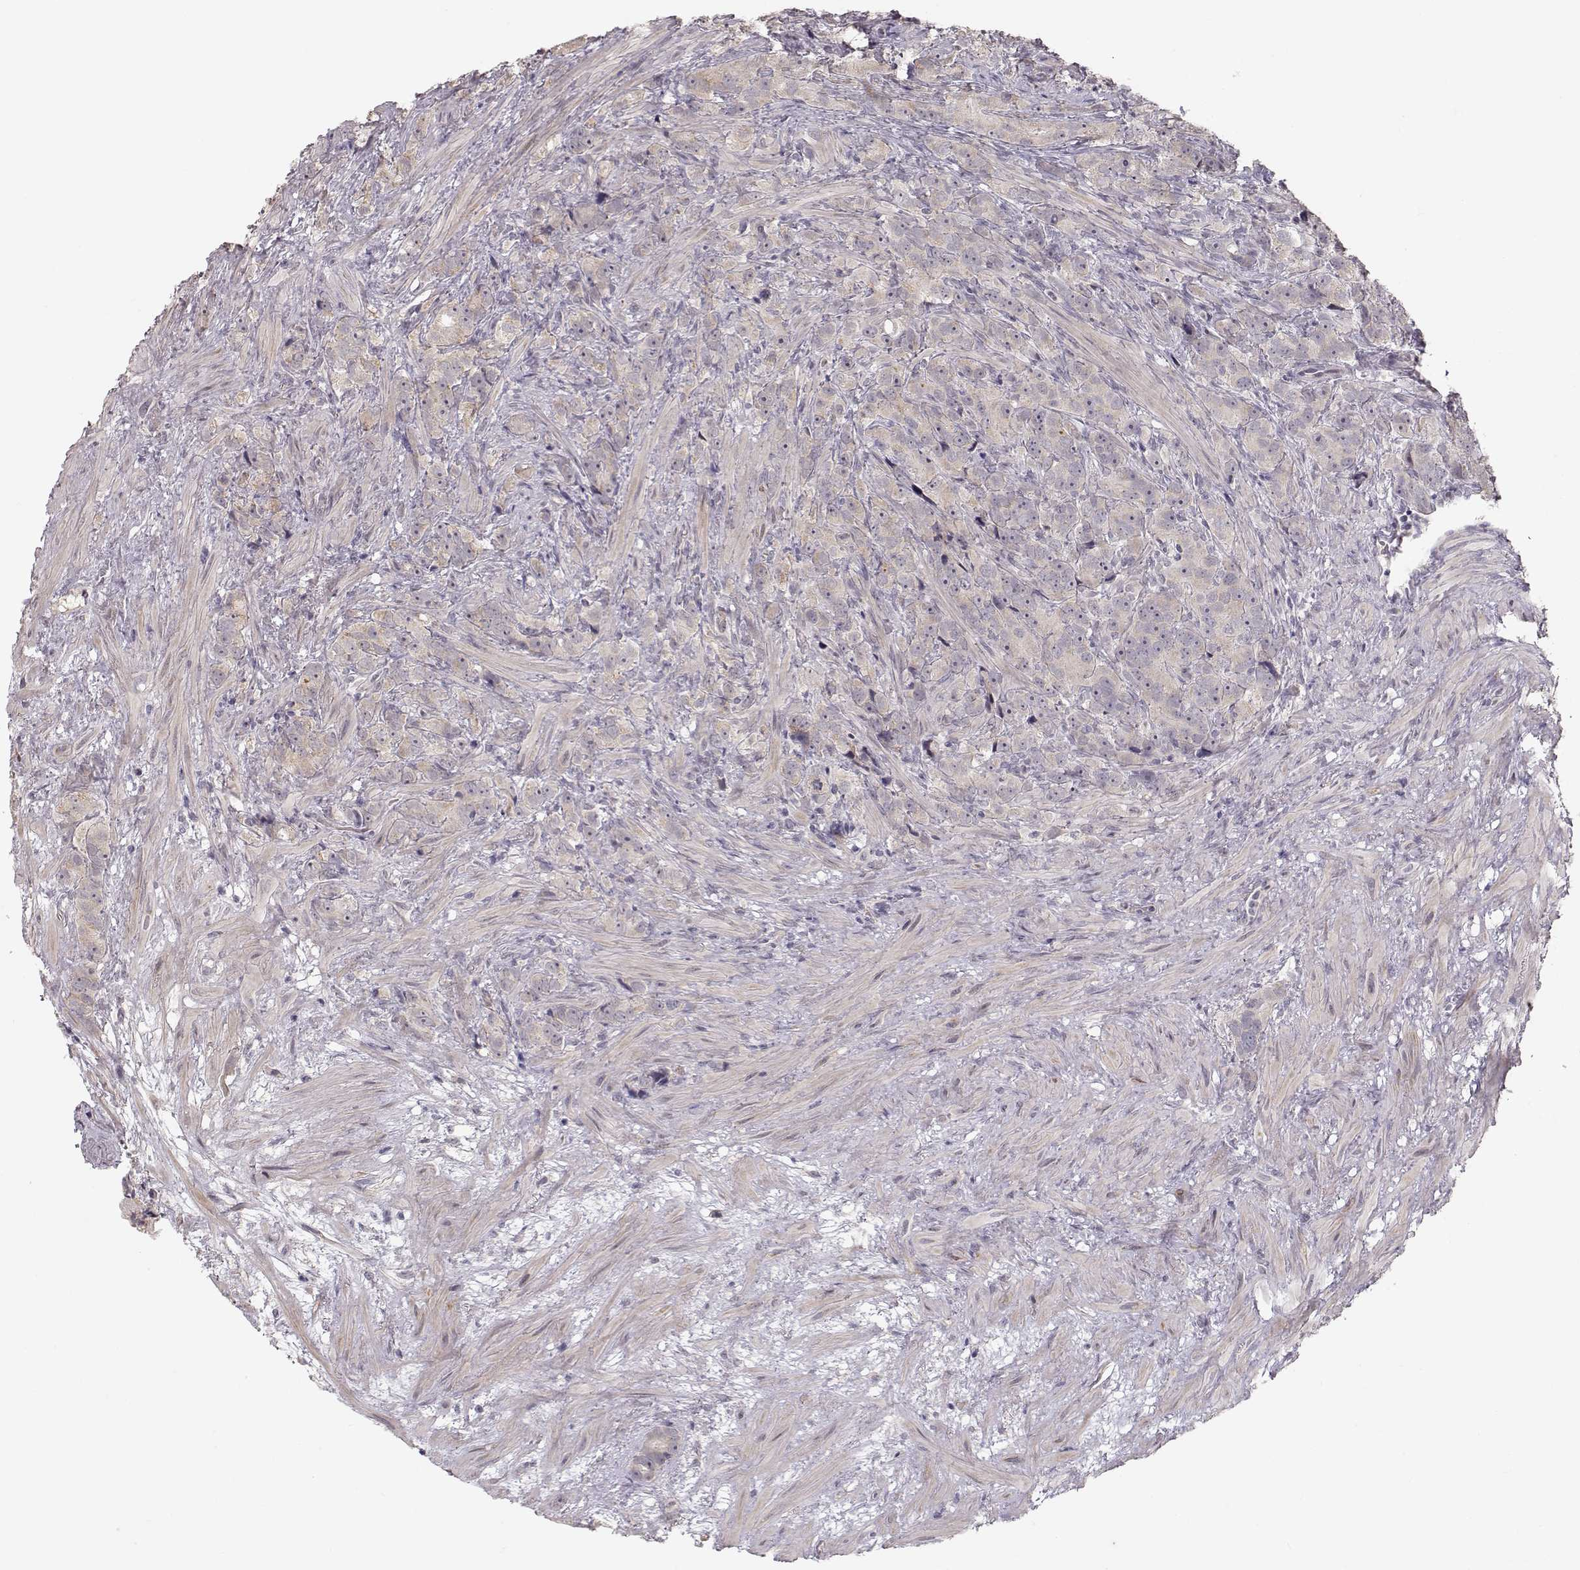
{"staining": {"intensity": "weak", "quantity": "<25%", "location": "cytoplasmic/membranous"}, "tissue": "prostate cancer", "cell_type": "Tumor cells", "image_type": "cancer", "snomed": [{"axis": "morphology", "description": "Adenocarcinoma, High grade"}, {"axis": "topography", "description": "Prostate"}], "caption": "Immunohistochemistry micrograph of prostate cancer (high-grade adenocarcinoma) stained for a protein (brown), which demonstrates no staining in tumor cells.", "gene": "PNMT", "patient": {"sex": "male", "age": 90}}